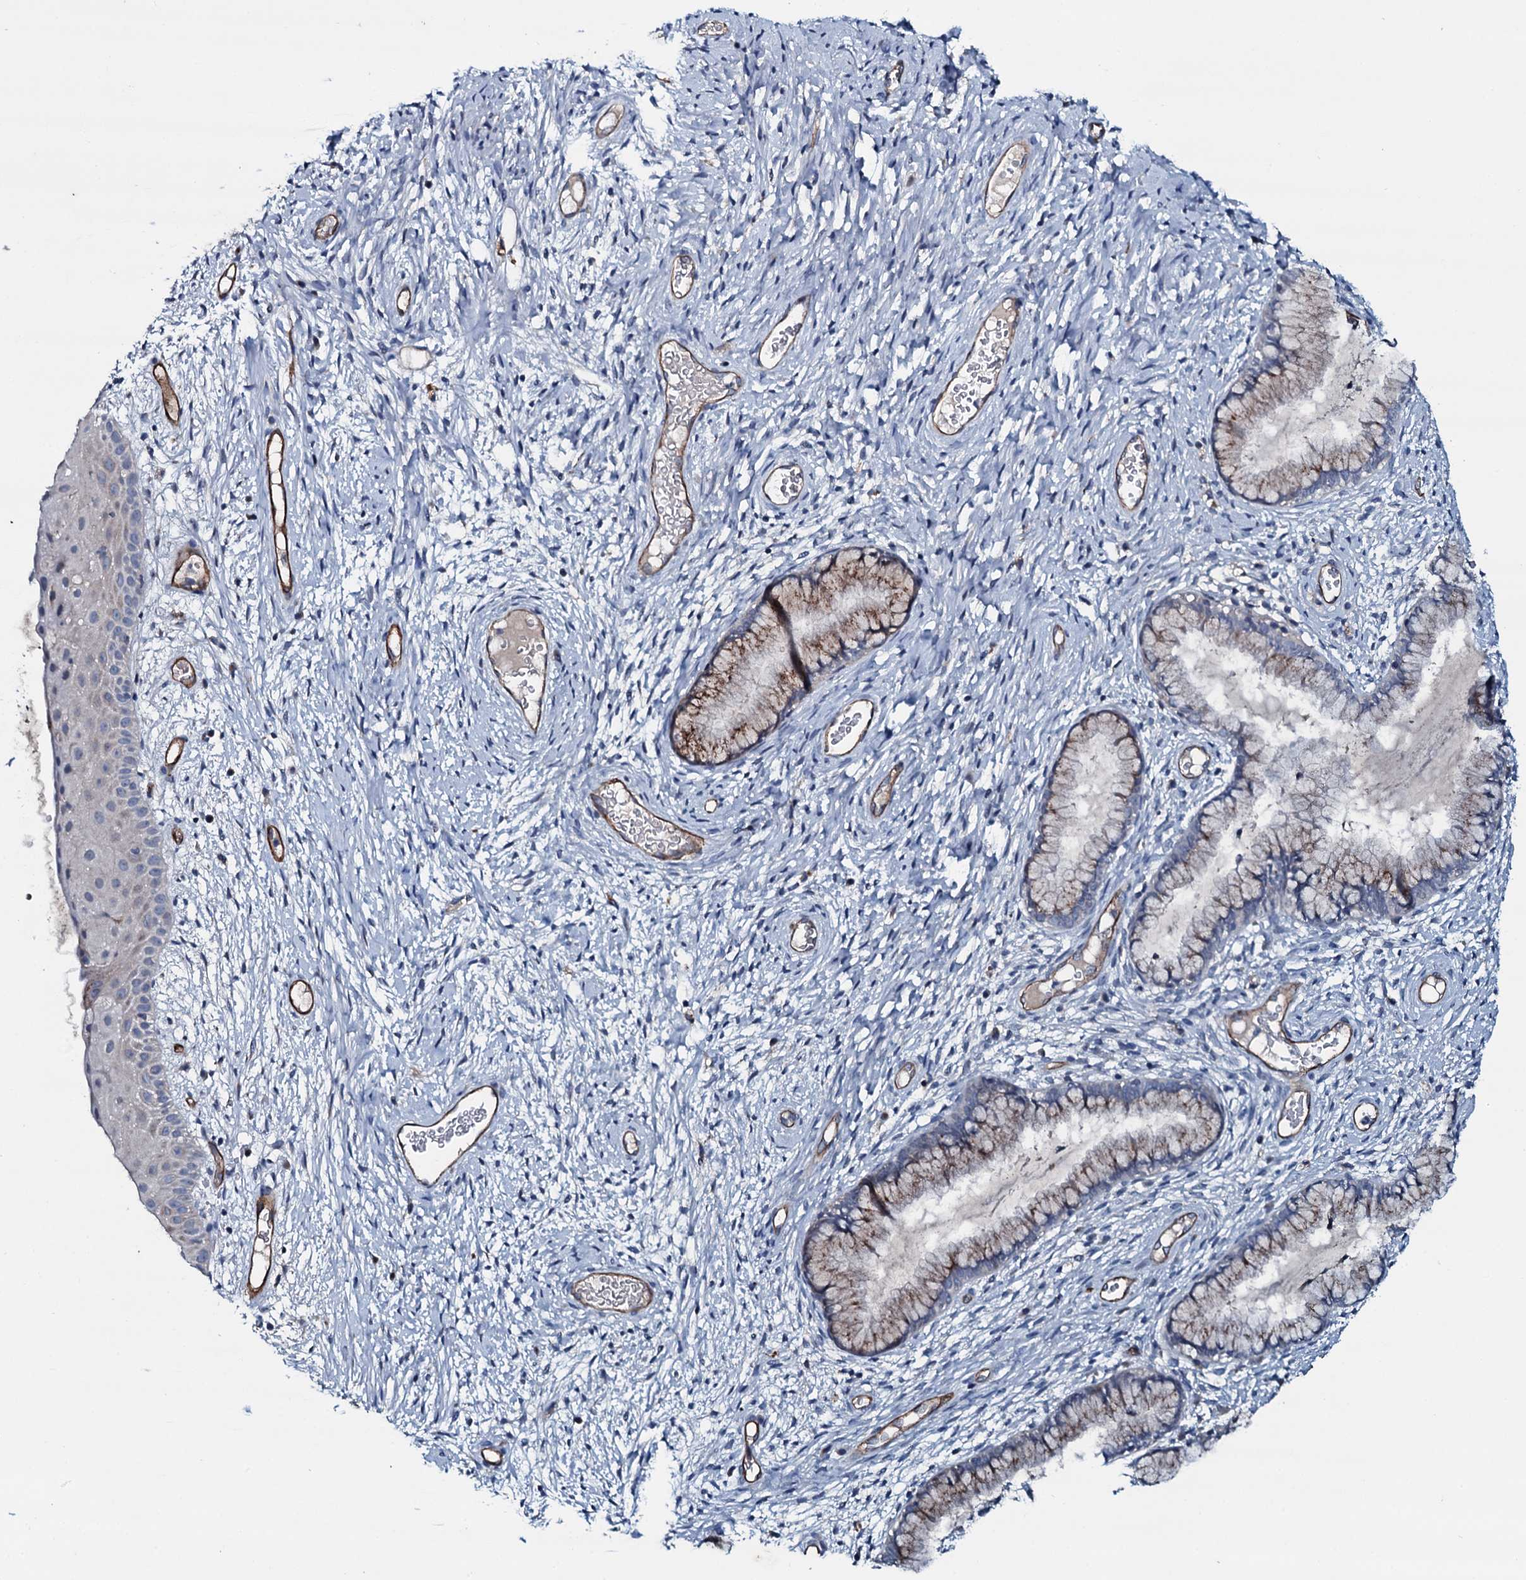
{"staining": {"intensity": "moderate", "quantity": "25%-75%", "location": "cytoplasmic/membranous"}, "tissue": "cervix", "cell_type": "Glandular cells", "image_type": "normal", "snomed": [{"axis": "morphology", "description": "Normal tissue, NOS"}, {"axis": "topography", "description": "Cervix"}], "caption": "Brown immunohistochemical staining in unremarkable cervix exhibits moderate cytoplasmic/membranous expression in about 25%-75% of glandular cells.", "gene": "CLEC14A", "patient": {"sex": "female", "age": 42}}